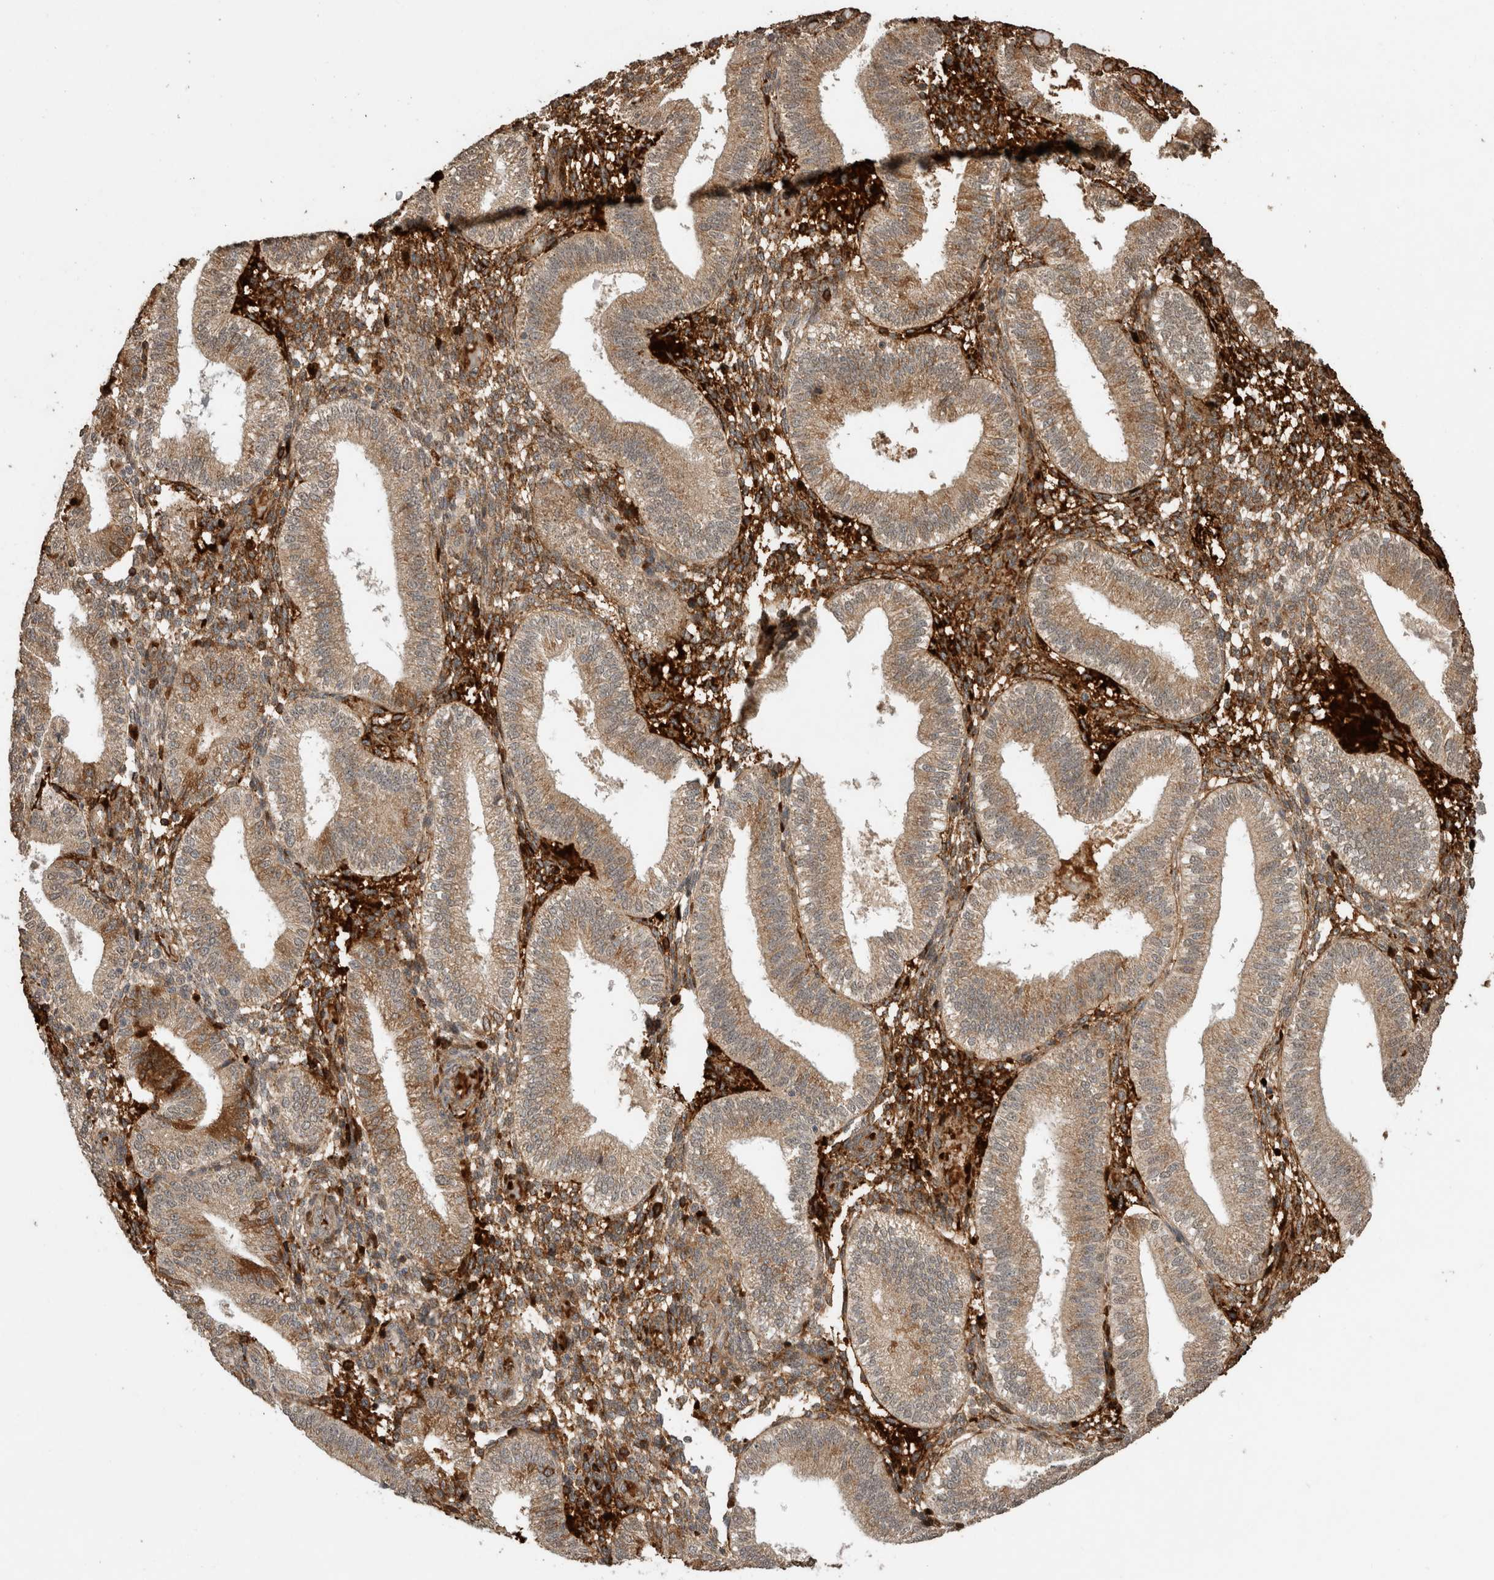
{"staining": {"intensity": "moderate", "quantity": "25%-75%", "location": "cytoplasmic/membranous"}, "tissue": "endometrium", "cell_type": "Cells in endometrial stroma", "image_type": "normal", "snomed": [{"axis": "morphology", "description": "Normal tissue, NOS"}, {"axis": "topography", "description": "Endometrium"}], "caption": "This is an image of immunohistochemistry staining of unremarkable endometrium, which shows moderate positivity in the cytoplasmic/membranous of cells in endometrial stroma.", "gene": "FAM3A", "patient": {"sex": "female", "age": 39}}